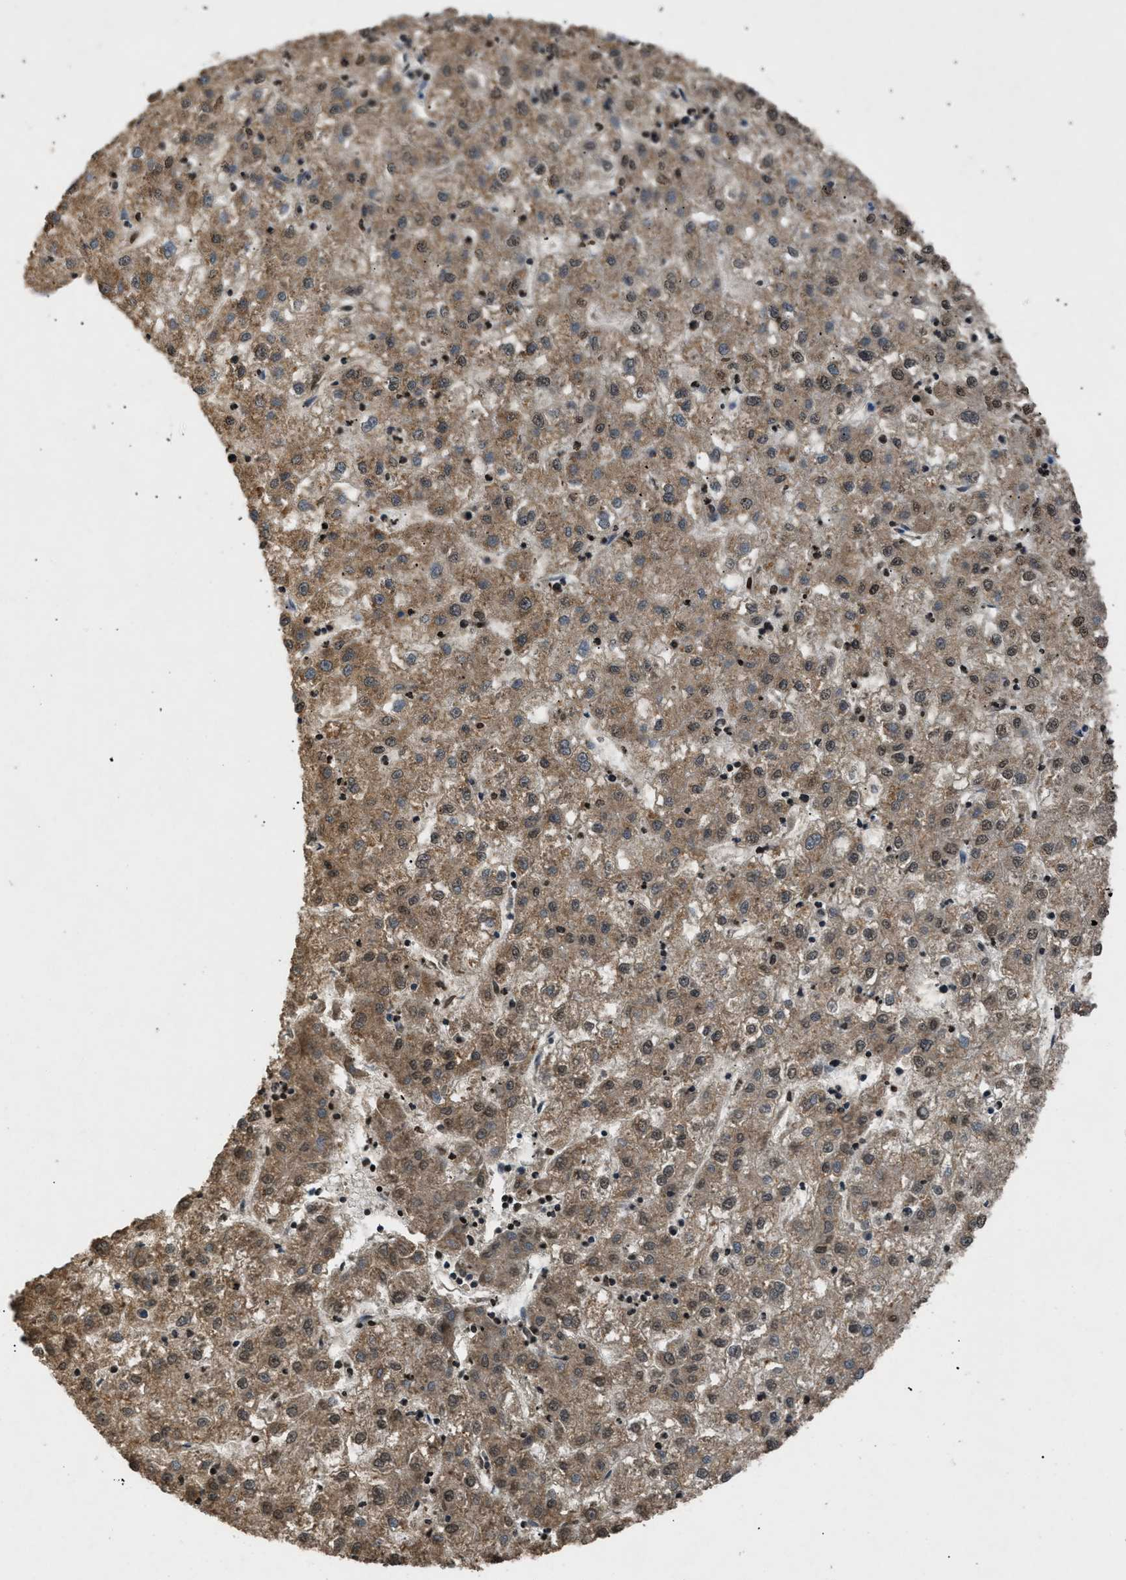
{"staining": {"intensity": "moderate", "quantity": ">75%", "location": "cytoplasmic/membranous,nuclear"}, "tissue": "liver cancer", "cell_type": "Tumor cells", "image_type": "cancer", "snomed": [{"axis": "morphology", "description": "Carcinoma, Hepatocellular, NOS"}, {"axis": "topography", "description": "Liver"}], "caption": "DAB immunohistochemical staining of liver hepatocellular carcinoma shows moderate cytoplasmic/membranous and nuclear protein expression in approximately >75% of tumor cells.", "gene": "RBM5", "patient": {"sex": "male", "age": 72}}